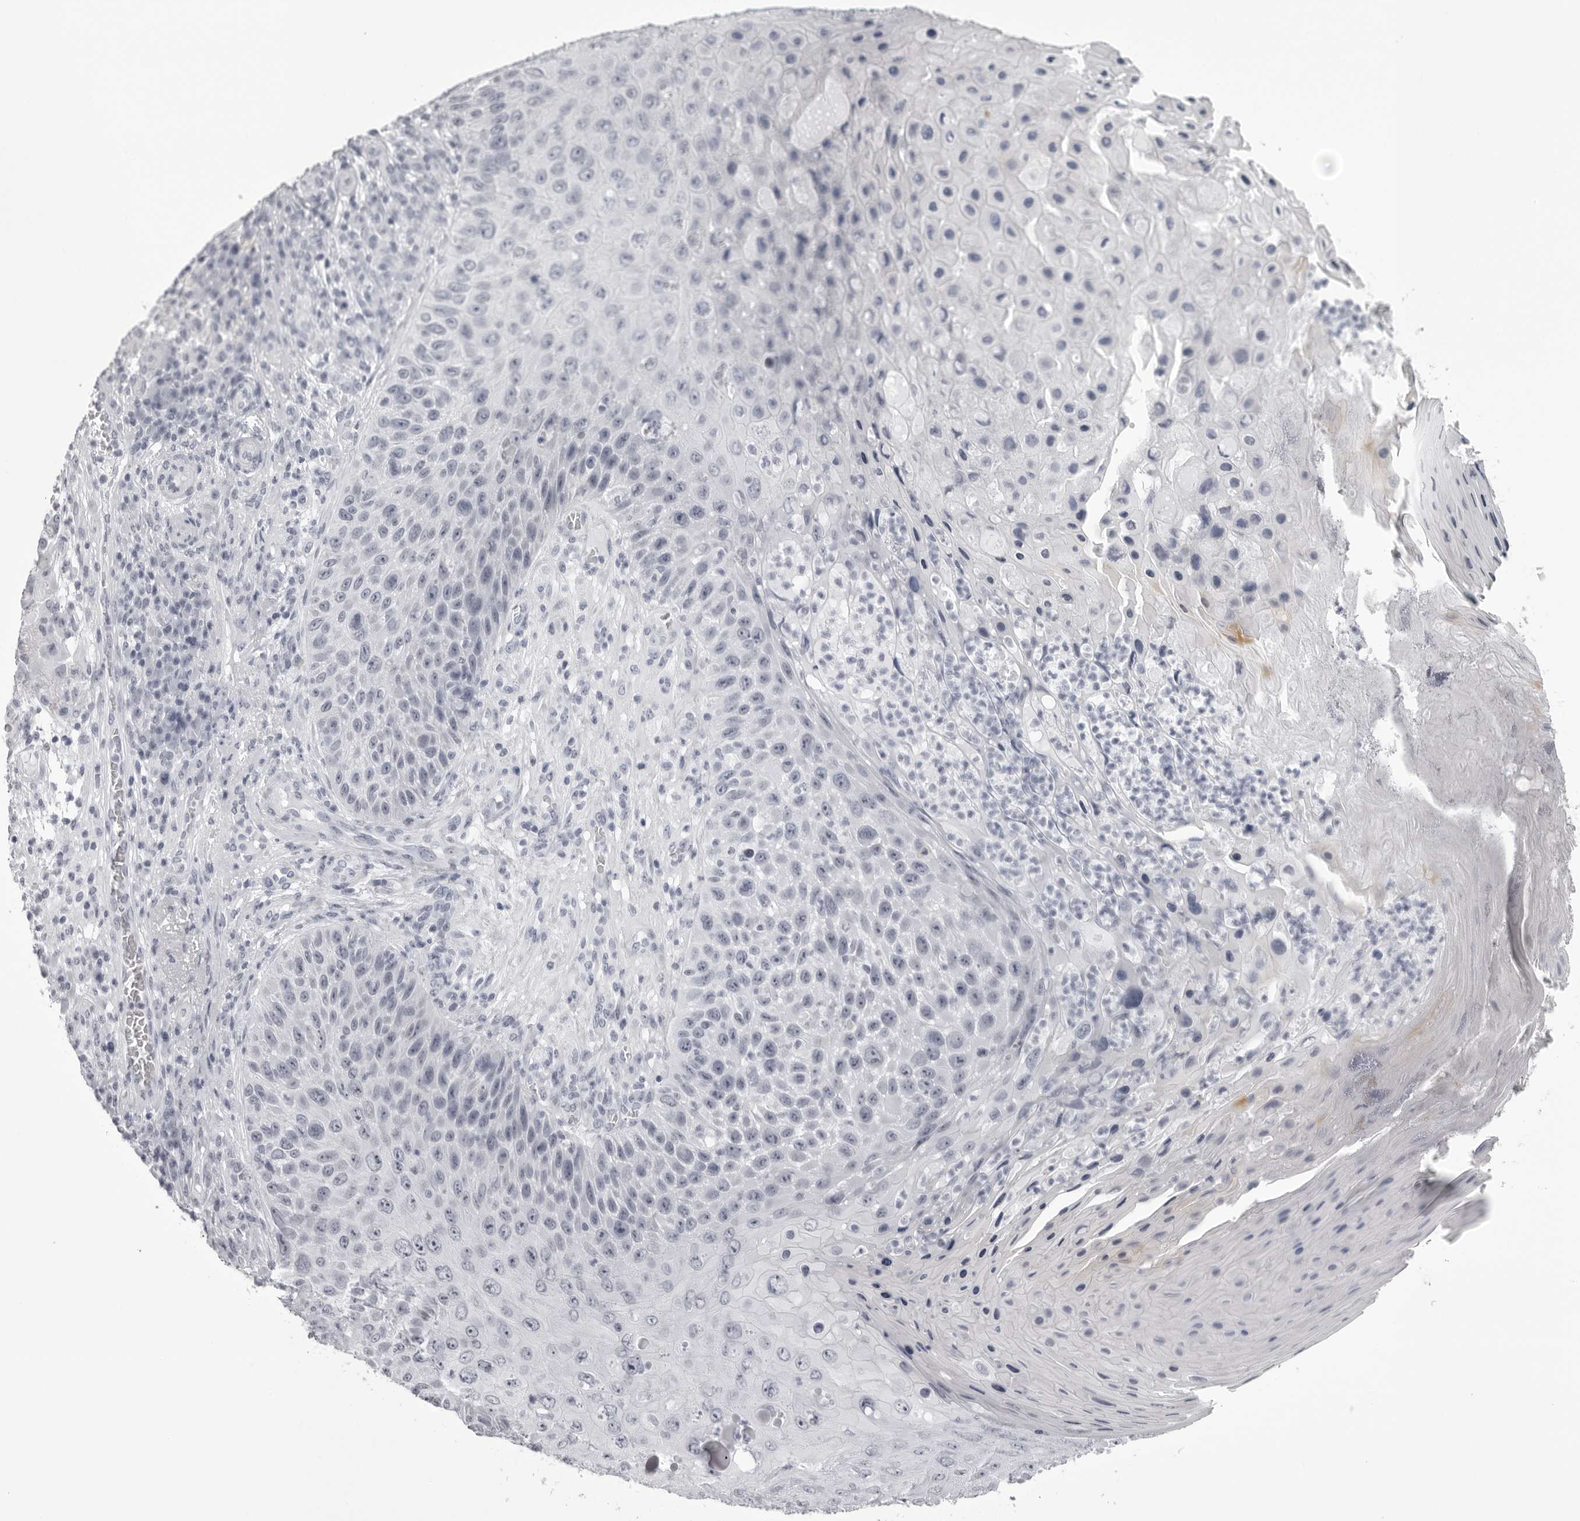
{"staining": {"intensity": "negative", "quantity": "none", "location": "none"}, "tissue": "skin cancer", "cell_type": "Tumor cells", "image_type": "cancer", "snomed": [{"axis": "morphology", "description": "Squamous cell carcinoma, NOS"}, {"axis": "topography", "description": "Skin"}], "caption": "A high-resolution micrograph shows immunohistochemistry staining of skin cancer (squamous cell carcinoma), which displays no significant expression in tumor cells.", "gene": "UROD", "patient": {"sex": "female", "age": 88}}